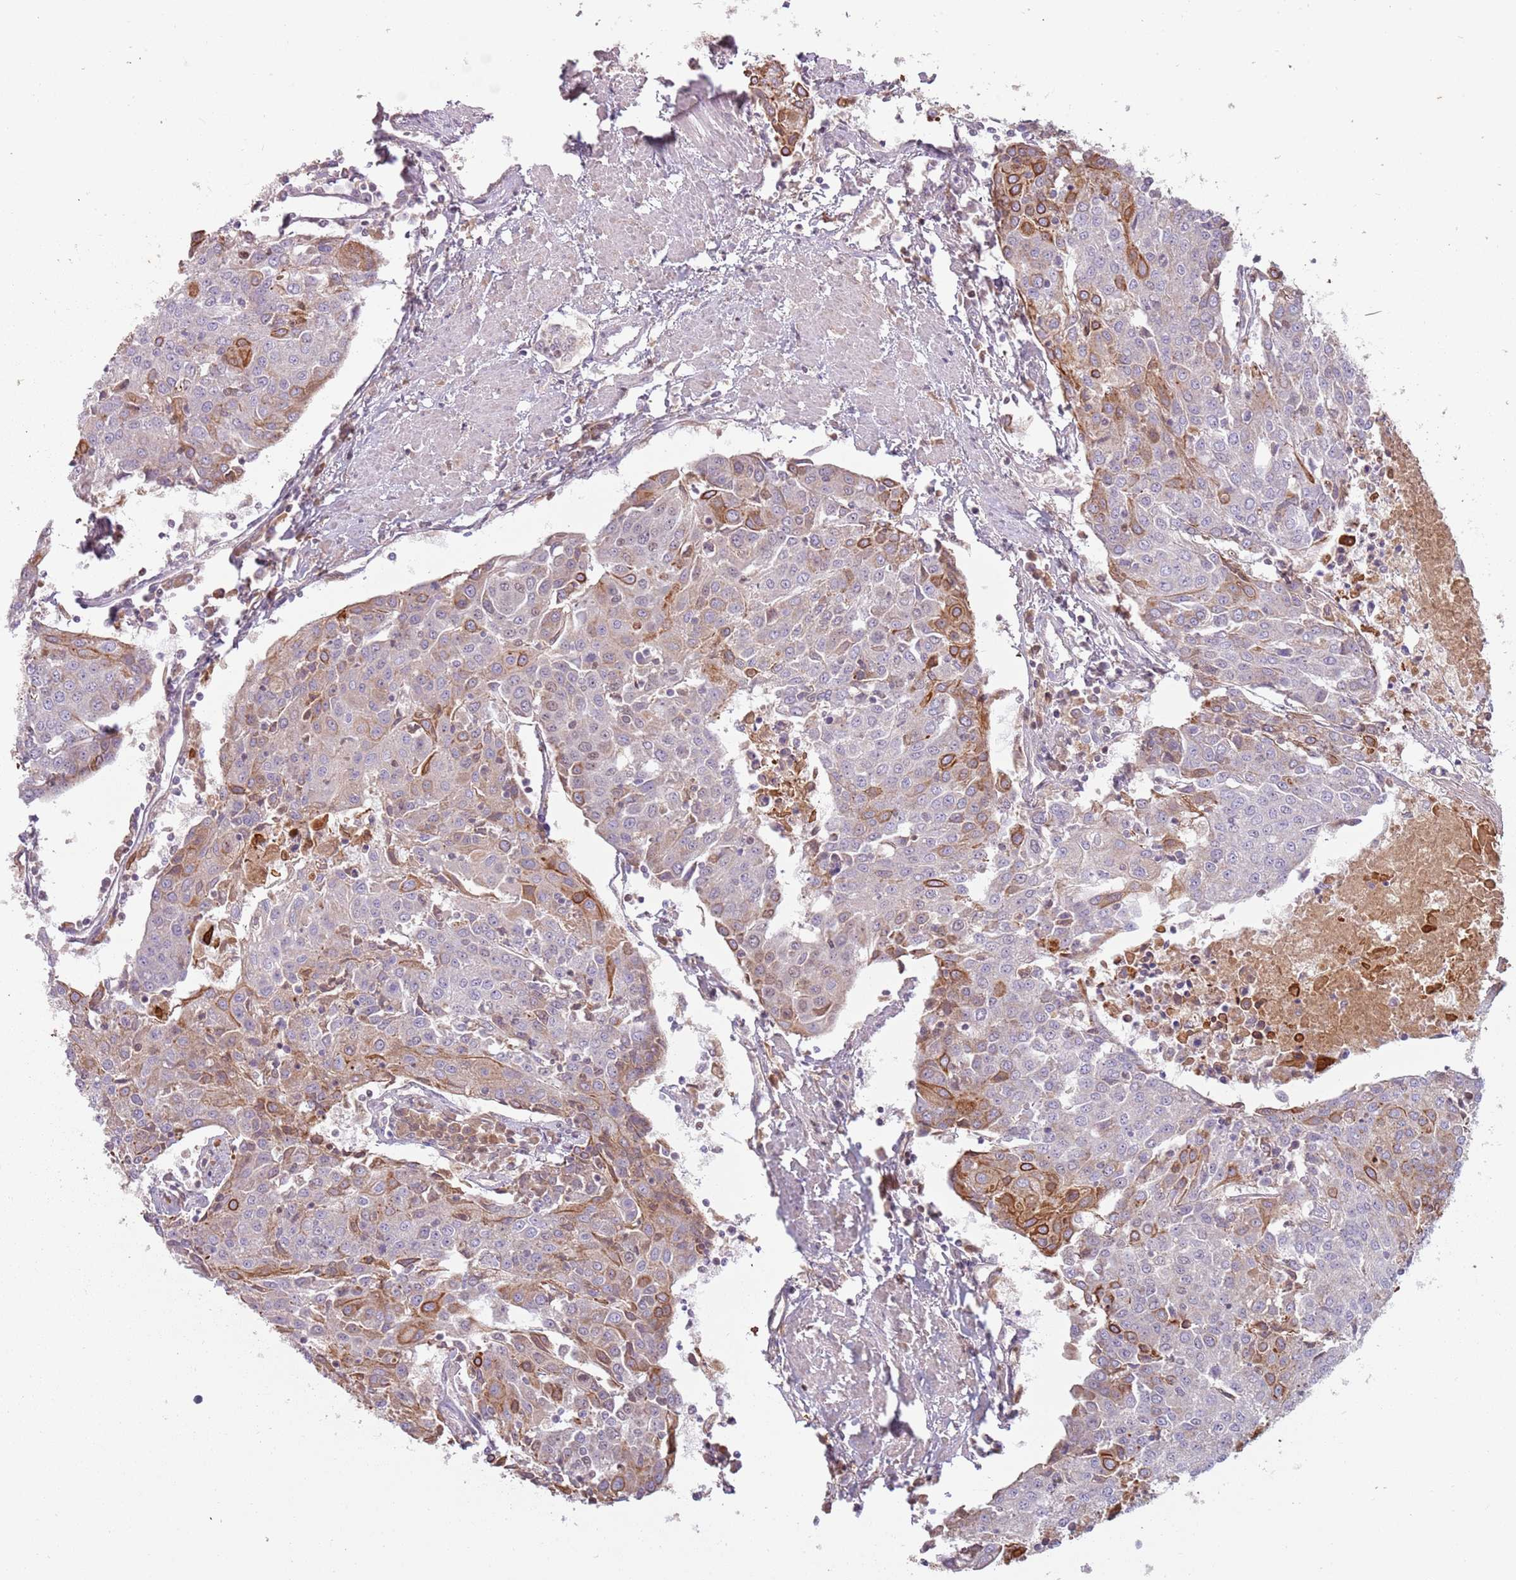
{"staining": {"intensity": "moderate", "quantity": "25%-75%", "location": "cytoplasmic/membranous"}, "tissue": "urothelial cancer", "cell_type": "Tumor cells", "image_type": "cancer", "snomed": [{"axis": "morphology", "description": "Urothelial carcinoma, High grade"}, {"axis": "topography", "description": "Urinary bladder"}], "caption": "Urothelial carcinoma (high-grade) stained with a protein marker demonstrates moderate staining in tumor cells.", "gene": "SYS1", "patient": {"sex": "female", "age": 85}}